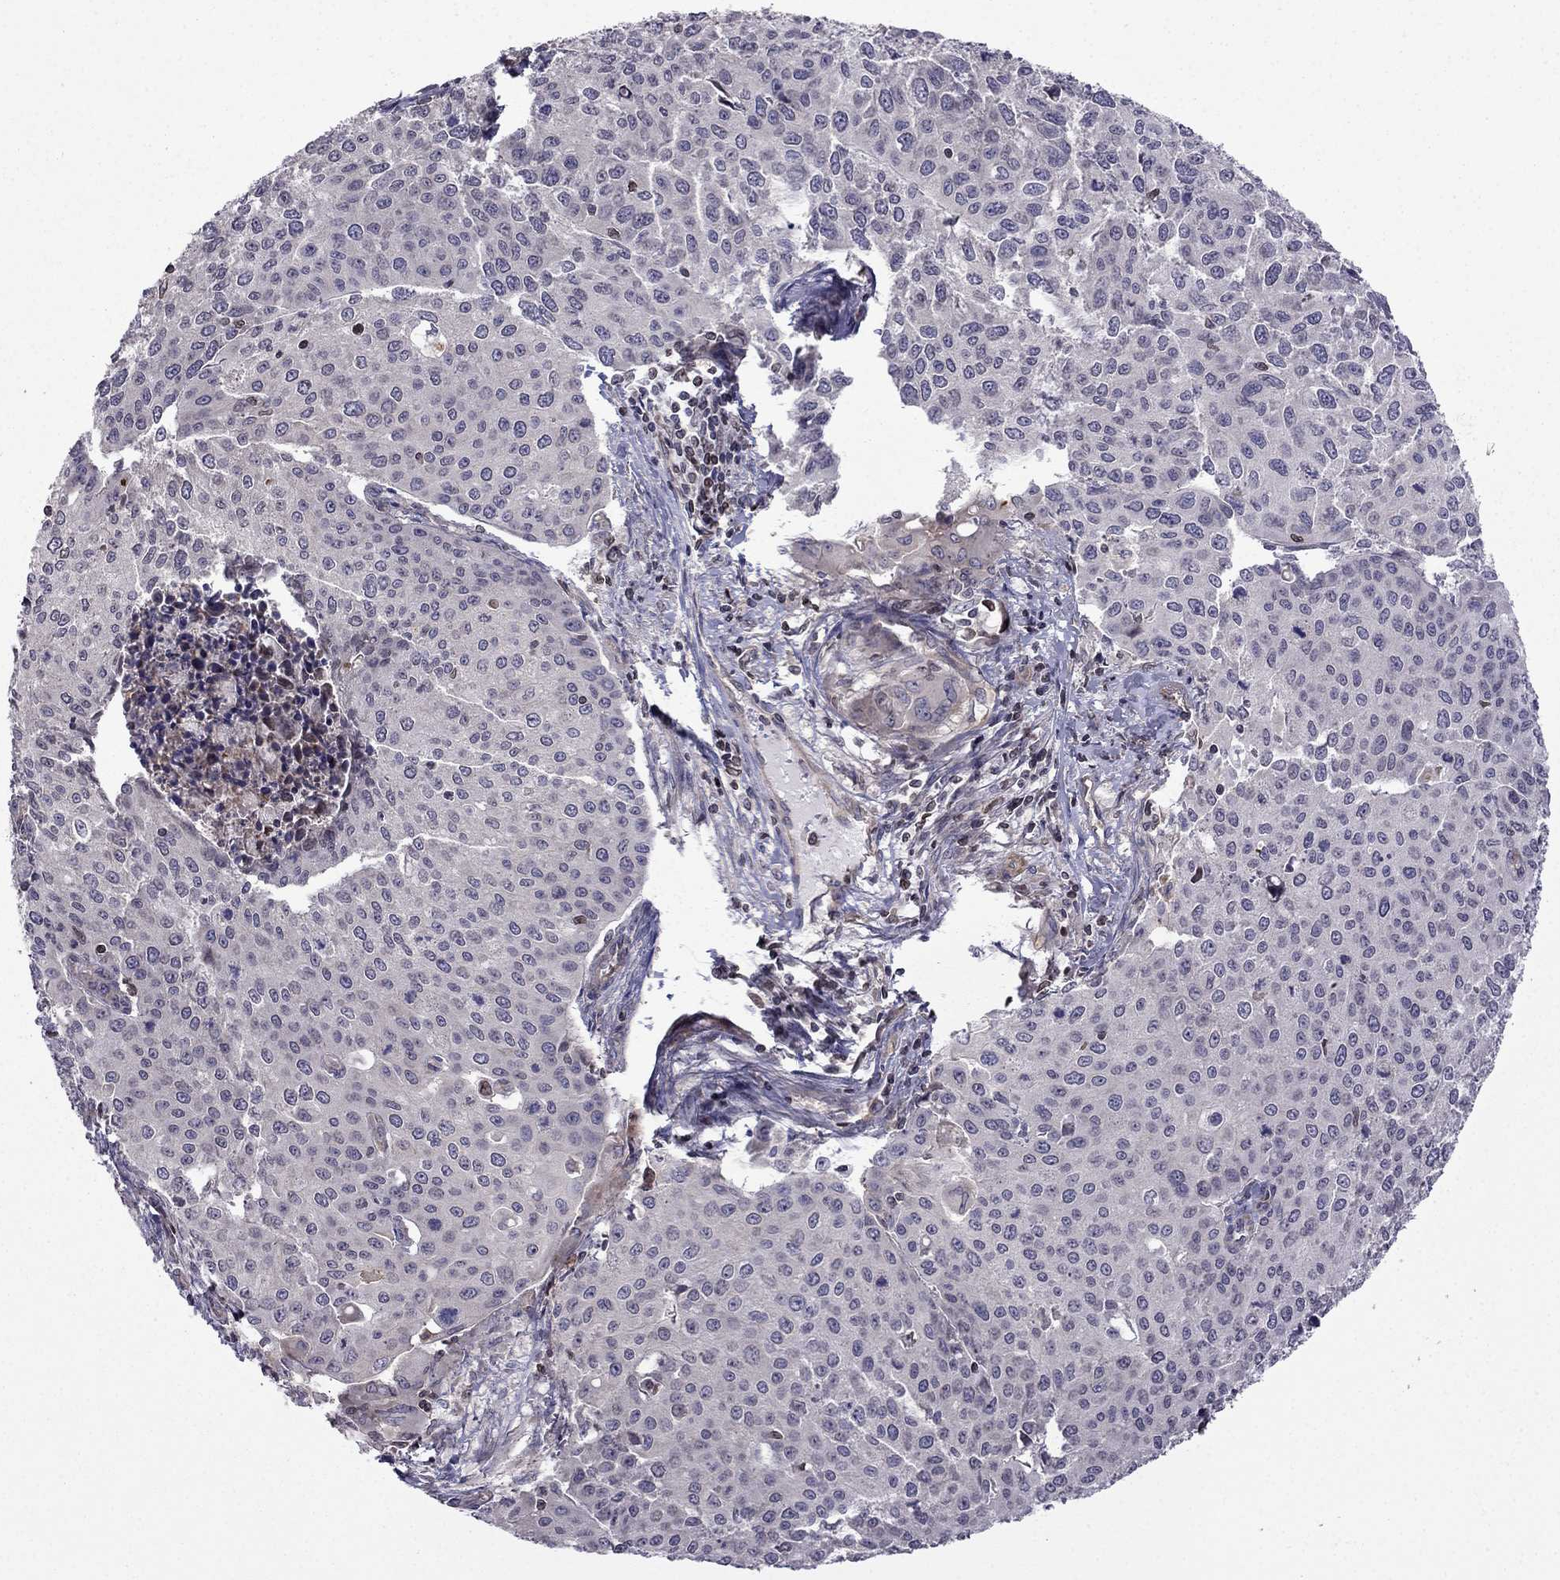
{"staining": {"intensity": "negative", "quantity": "none", "location": "none"}, "tissue": "cervical cancer", "cell_type": "Tumor cells", "image_type": "cancer", "snomed": [{"axis": "morphology", "description": "Squamous cell carcinoma, NOS"}, {"axis": "topography", "description": "Cervix"}], "caption": "An IHC image of cervical squamous cell carcinoma is shown. There is no staining in tumor cells of cervical squamous cell carcinoma. (Stains: DAB IHC with hematoxylin counter stain, Microscopy: brightfield microscopy at high magnification).", "gene": "CDC42BPA", "patient": {"sex": "female", "age": 38}}